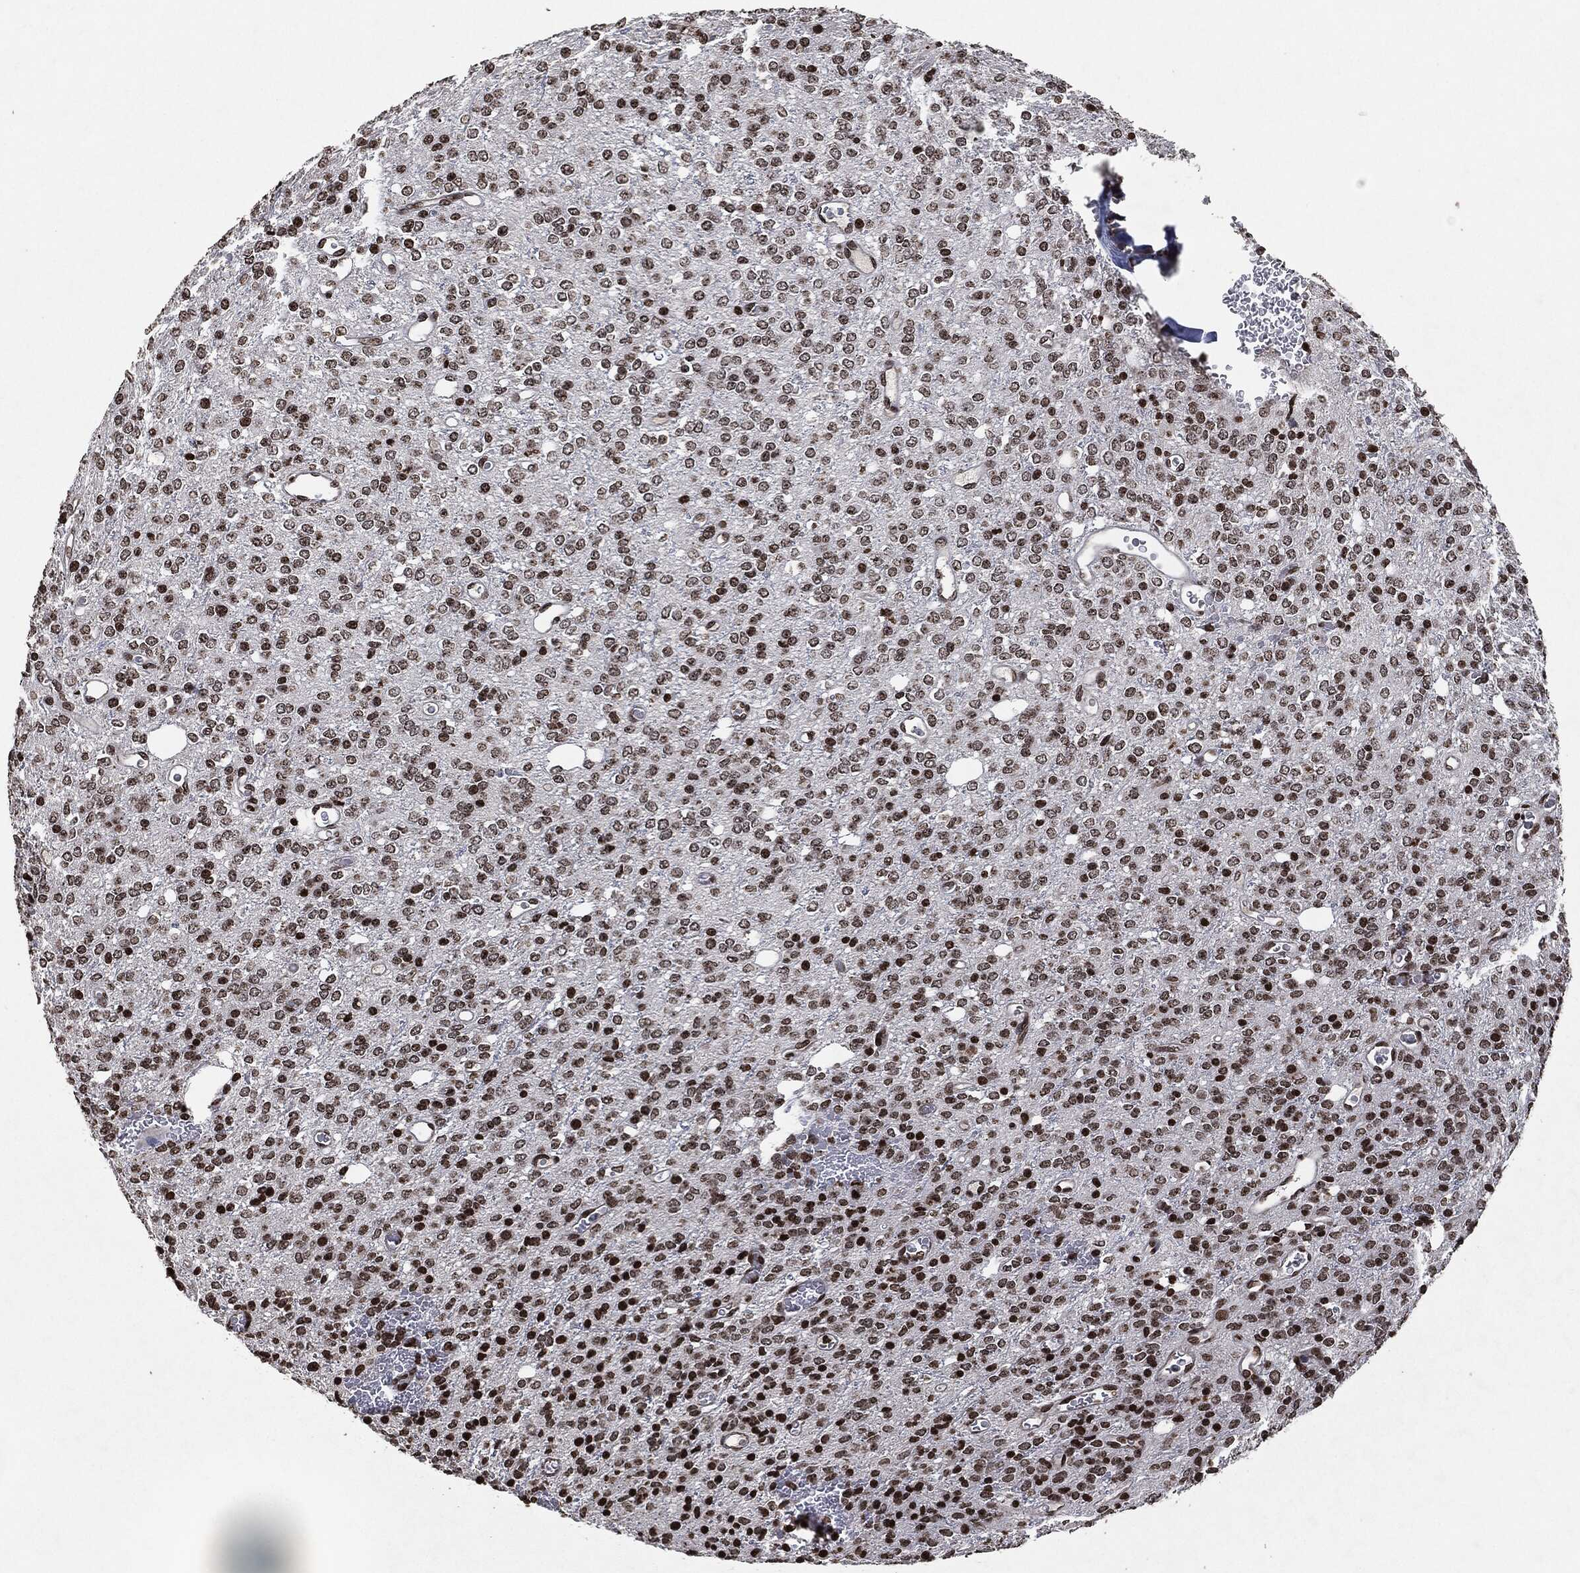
{"staining": {"intensity": "strong", "quantity": "25%-75%", "location": "nuclear"}, "tissue": "glioma", "cell_type": "Tumor cells", "image_type": "cancer", "snomed": [{"axis": "morphology", "description": "Glioma, malignant, Low grade"}, {"axis": "topography", "description": "Brain"}], "caption": "This is an image of immunohistochemistry staining of glioma, which shows strong expression in the nuclear of tumor cells.", "gene": "JUN", "patient": {"sex": "female", "age": 45}}